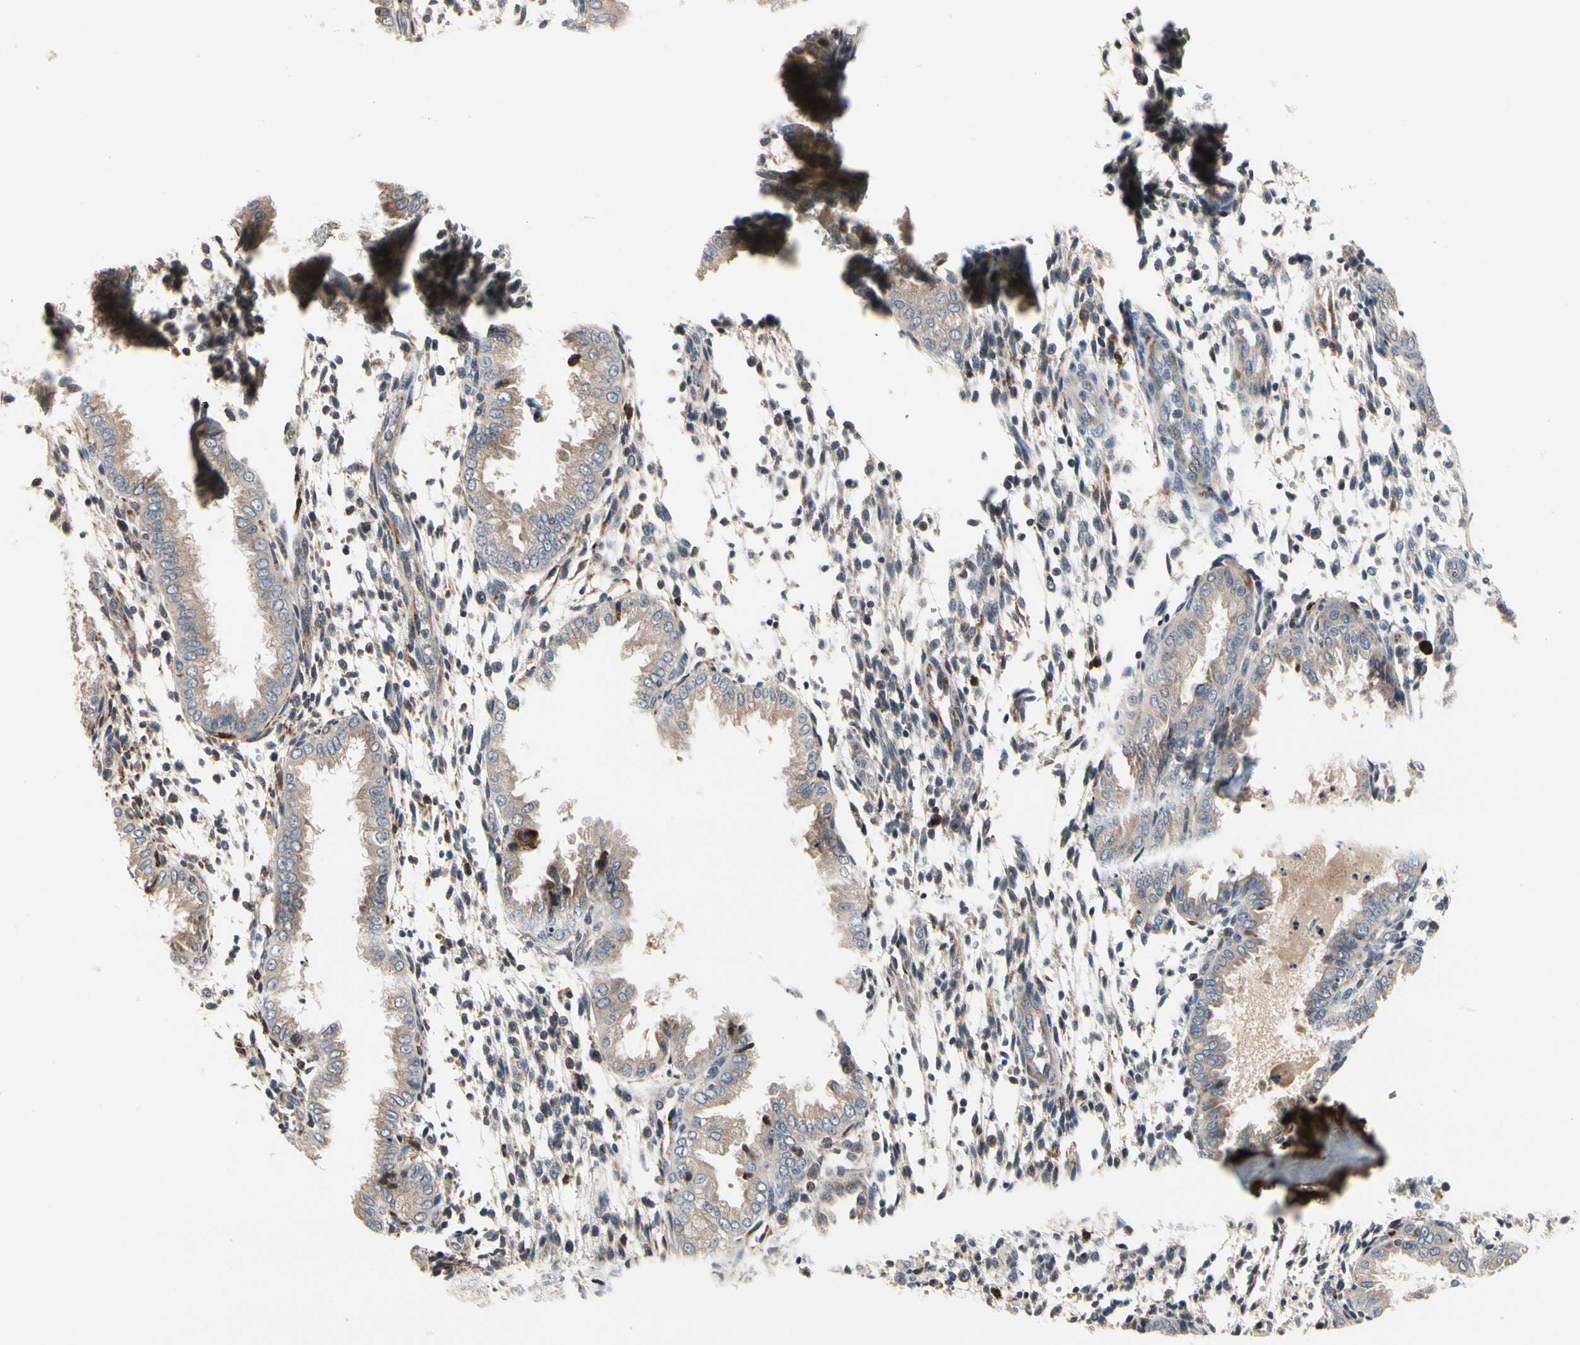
{"staining": {"intensity": "negative", "quantity": "none", "location": "none"}, "tissue": "endometrium", "cell_type": "Cells in endometrial stroma", "image_type": "normal", "snomed": [{"axis": "morphology", "description": "Normal tissue, NOS"}, {"axis": "topography", "description": "Endometrium"}], "caption": "Cells in endometrial stroma show no significant expression in unremarkable endometrium. The staining is performed using DAB (3,3'-diaminobenzidine) brown chromogen with nuclei counter-stained in using hematoxylin.", "gene": "MMEL1", "patient": {"sex": "female", "age": 33}}